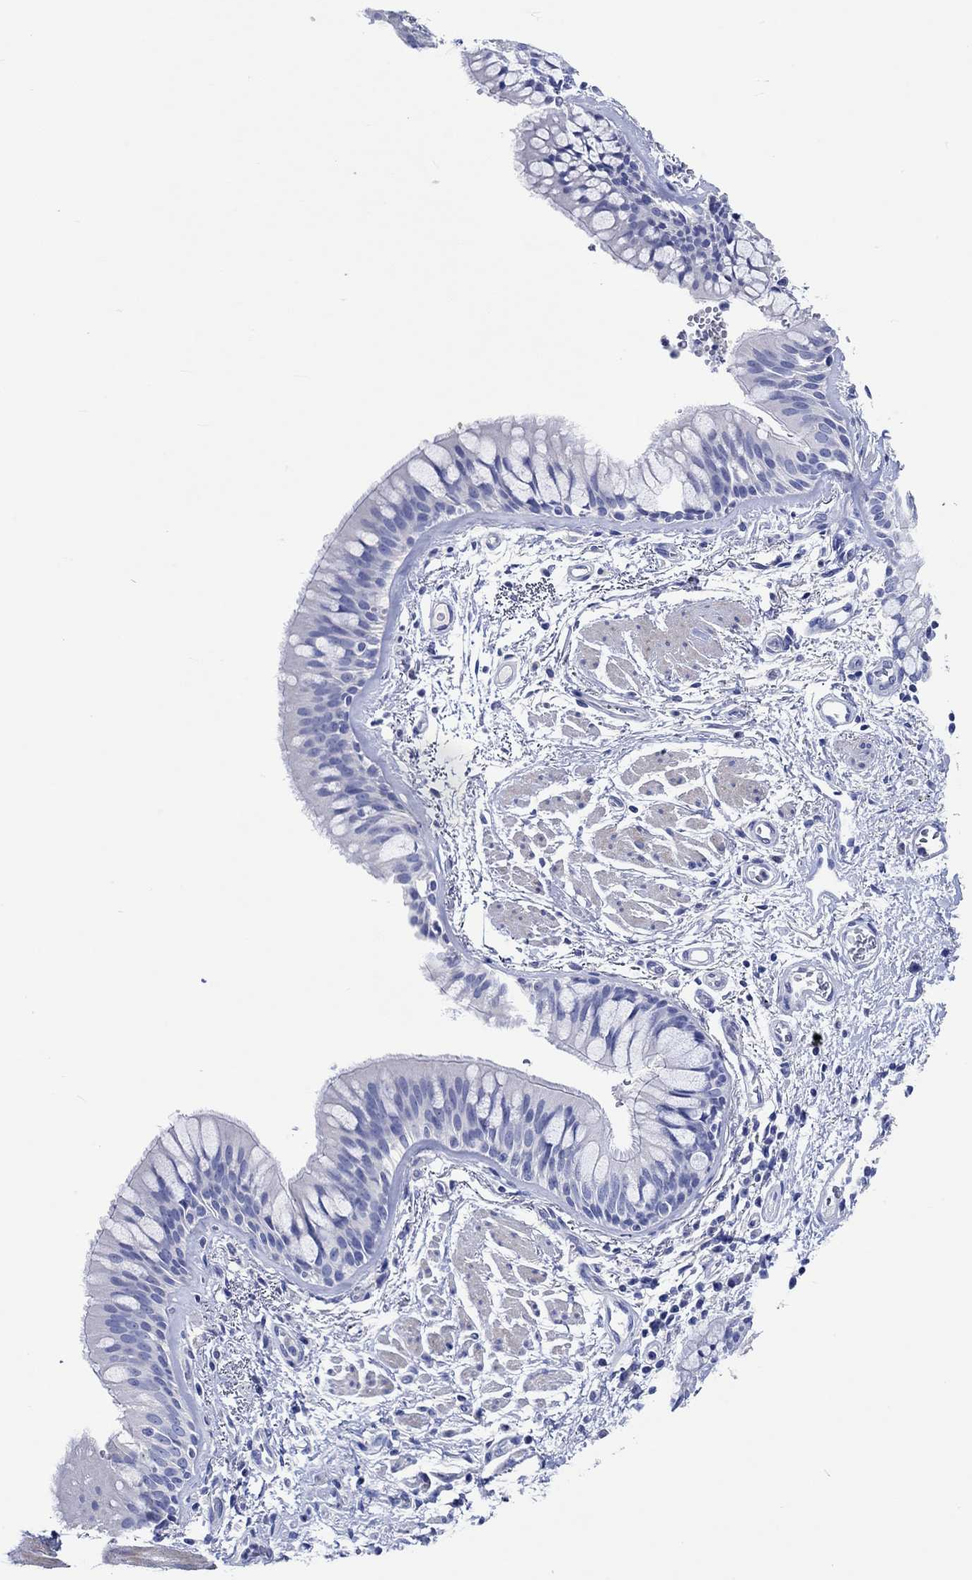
{"staining": {"intensity": "negative", "quantity": "none", "location": "none"}, "tissue": "bronchus", "cell_type": "Respiratory epithelial cells", "image_type": "normal", "snomed": [{"axis": "morphology", "description": "Normal tissue, NOS"}, {"axis": "topography", "description": "Bronchus"}, {"axis": "topography", "description": "Lung"}], "caption": "IHC of unremarkable human bronchus shows no expression in respiratory epithelial cells. Brightfield microscopy of immunohistochemistry stained with DAB (3,3'-diaminobenzidine) (brown) and hematoxylin (blue), captured at high magnification.", "gene": "SHISA4", "patient": {"sex": "female", "age": 57}}